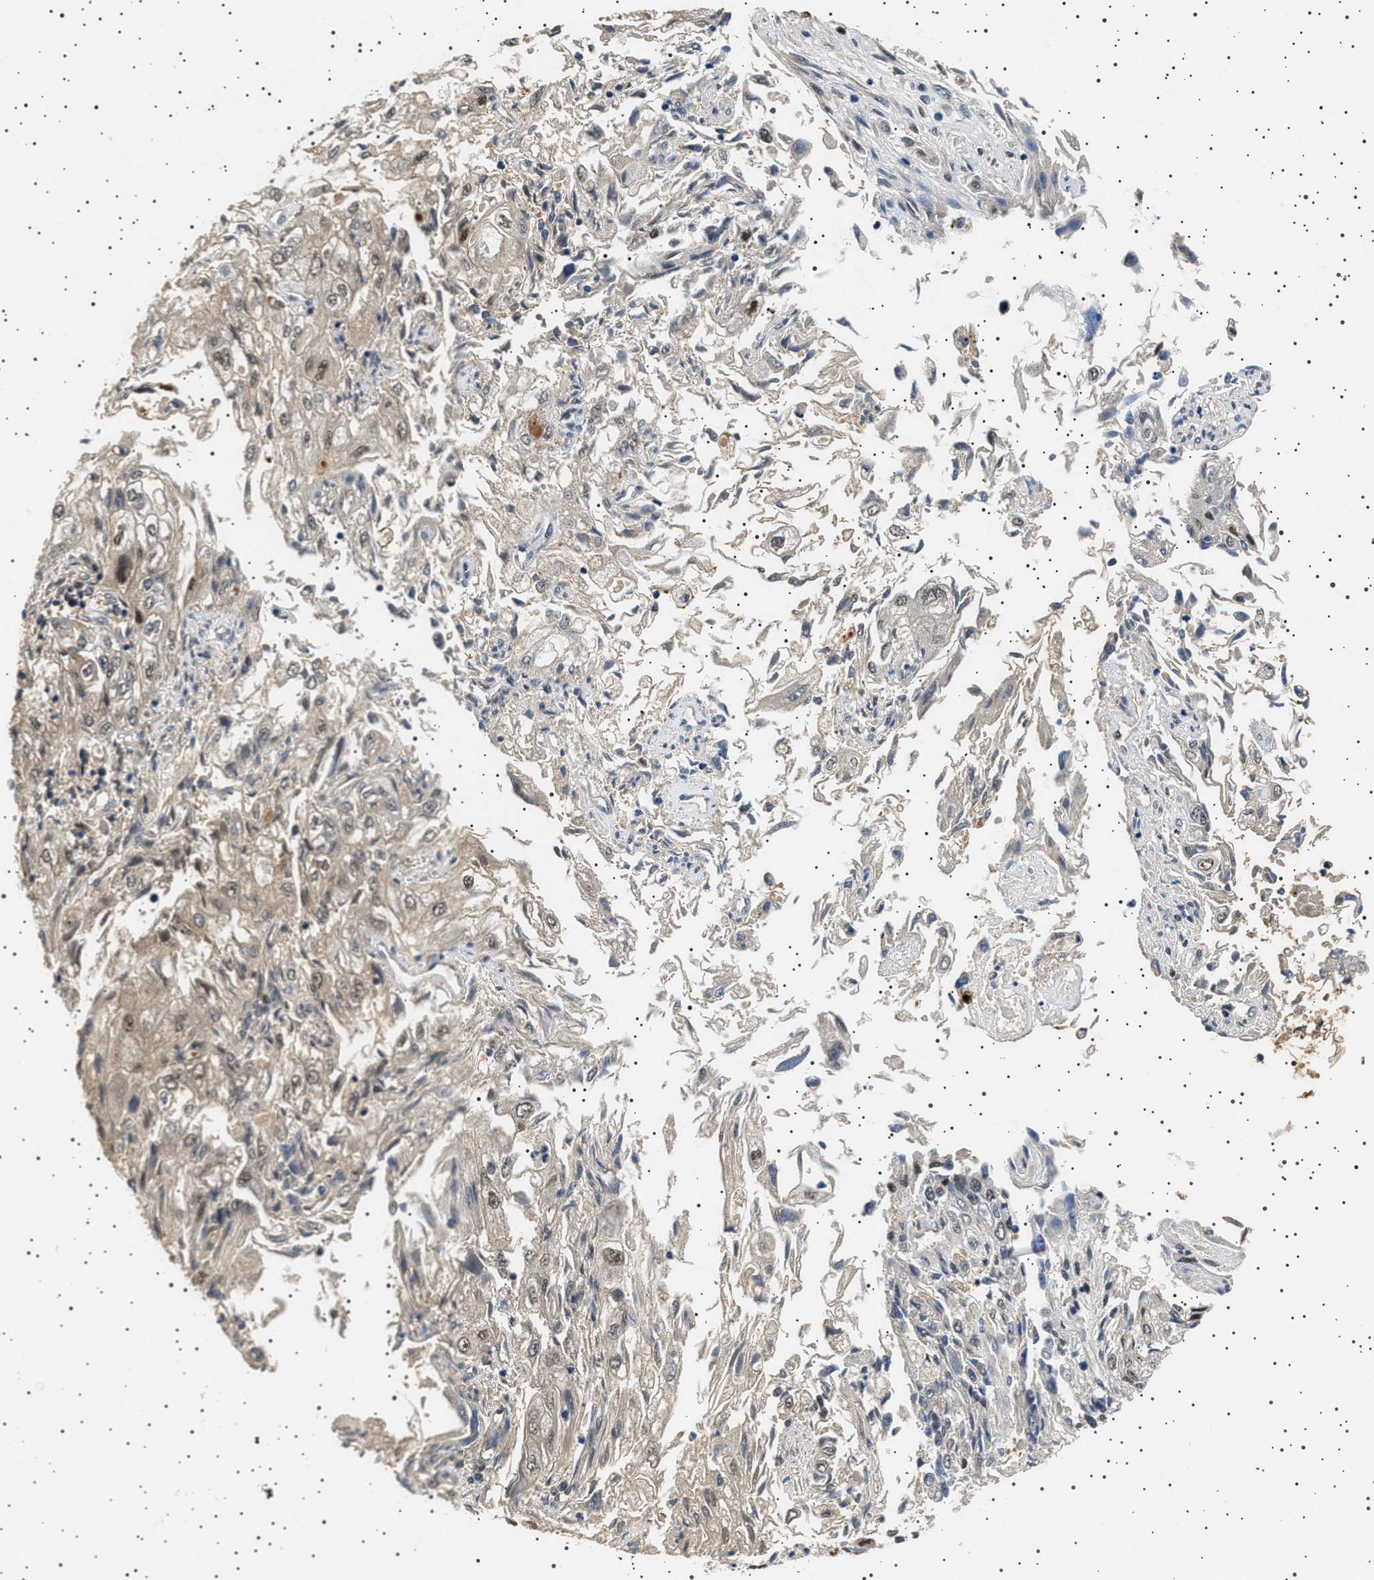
{"staining": {"intensity": "negative", "quantity": "none", "location": "none"}, "tissue": "endometrial cancer", "cell_type": "Tumor cells", "image_type": "cancer", "snomed": [{"axis": "morphology", "description": "Adenocarcinoma, NOS"}, {"axis": "topography", "description": "Endometrium"}], "caption": "Tumor cells are negative for protein expression in human adenocarcinoma (endometrial). (DAB (3,3'-diaminobenzidine) immunohistochemistry (IHC) with hematoxylin counter stain).", "gene": "FICD", "patient": {"sex": "female", "age": 49}}